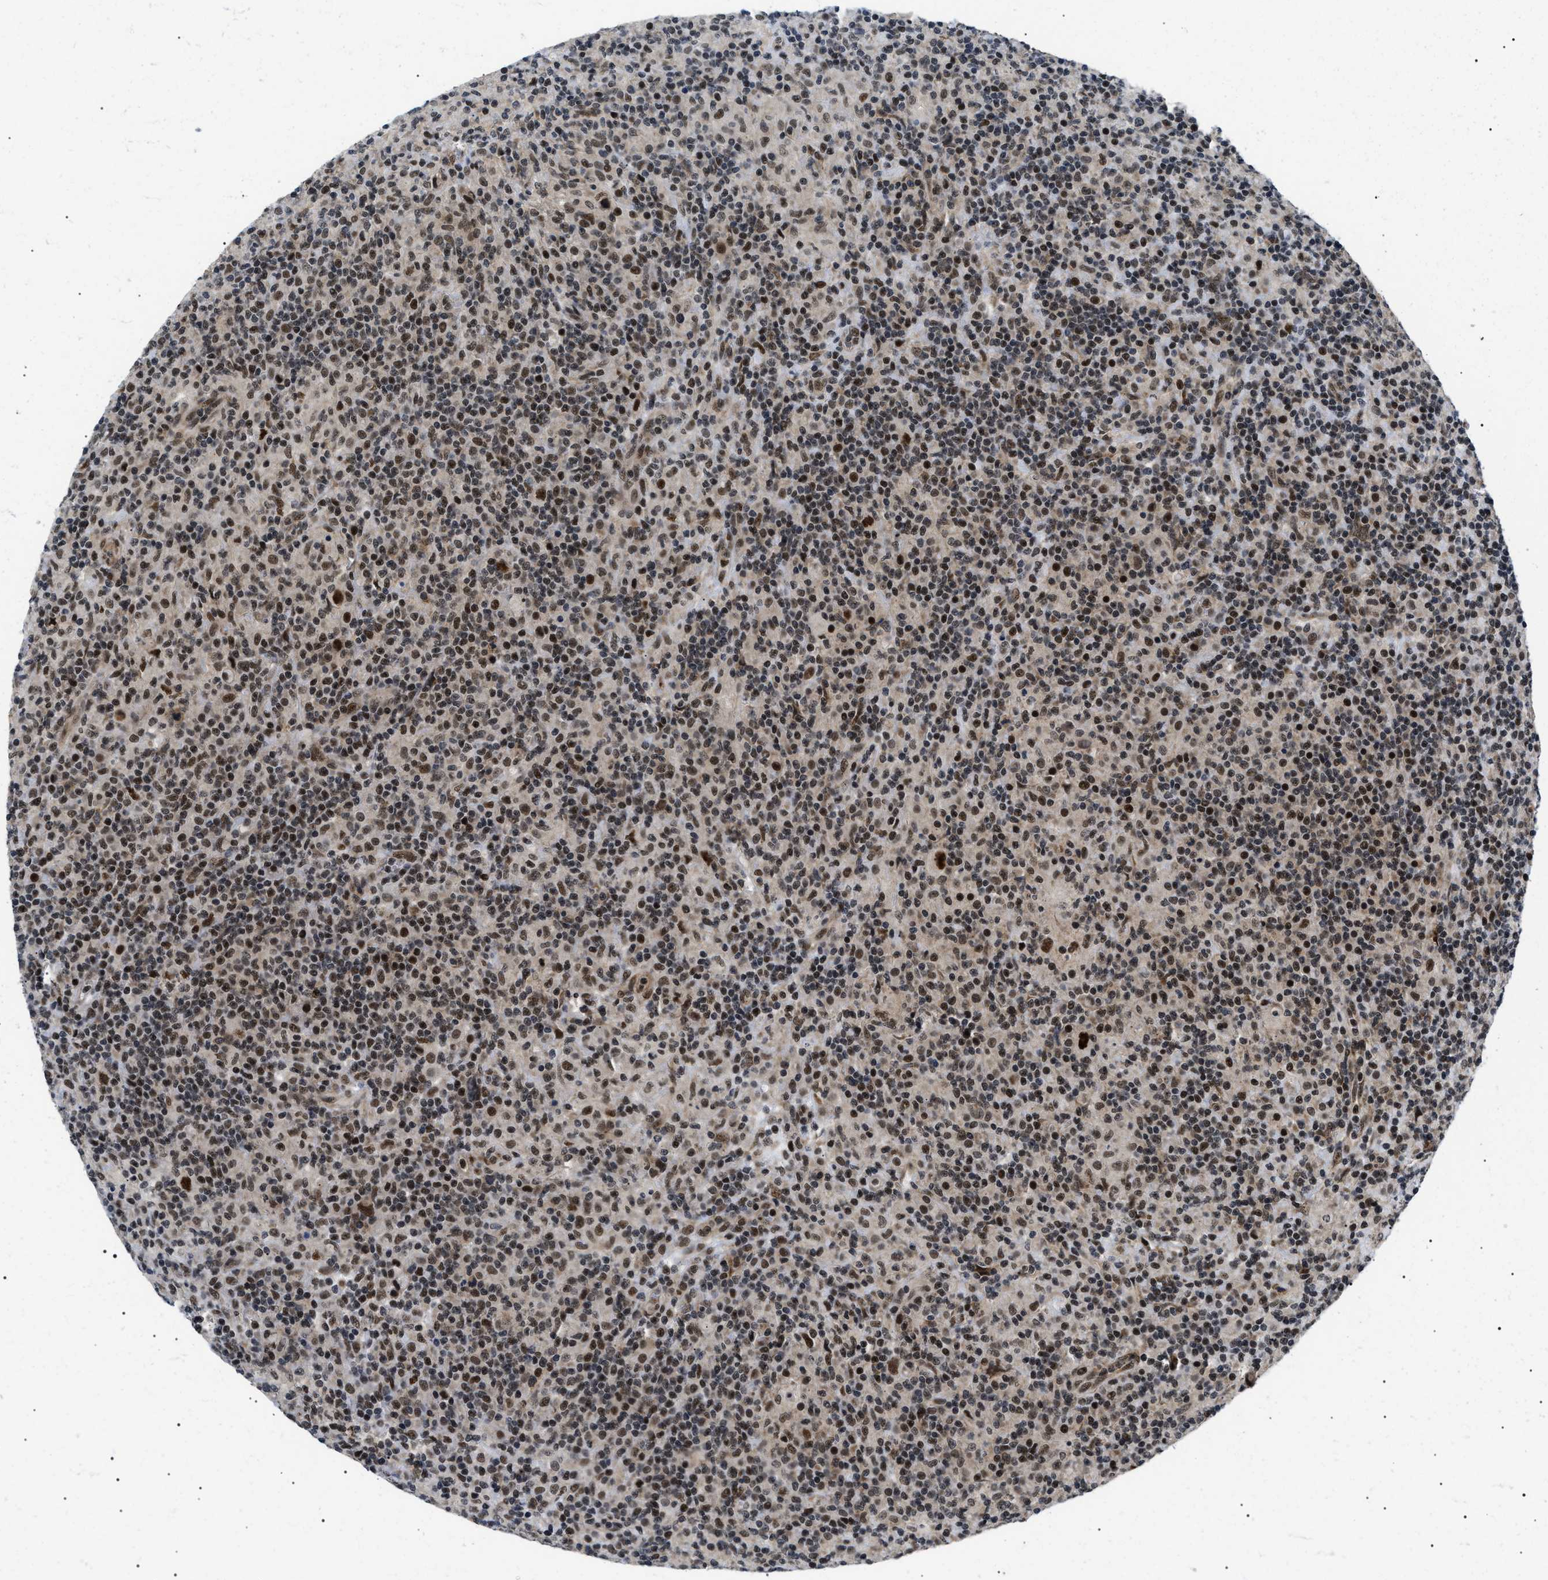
{"staining": {"intensity": "strong", "quantity": ">75%", "location": "nuclear"}, "tissue": "lymphoma", "cell_type": "Tumor cells", "image_type": "cancer", "snomed": [{"axis": "morphology", "description": "Hodgkin's disease, NOS"}, {"axis": "topography", "description": "Lymph node"}], "caption": "IHC of human Hodgkin's disease shows high levels of strong nuclear staining in approximately >75% of tumor cells.", "gene": "CWC25", "patient": {"sex": "male", "age": 70}}